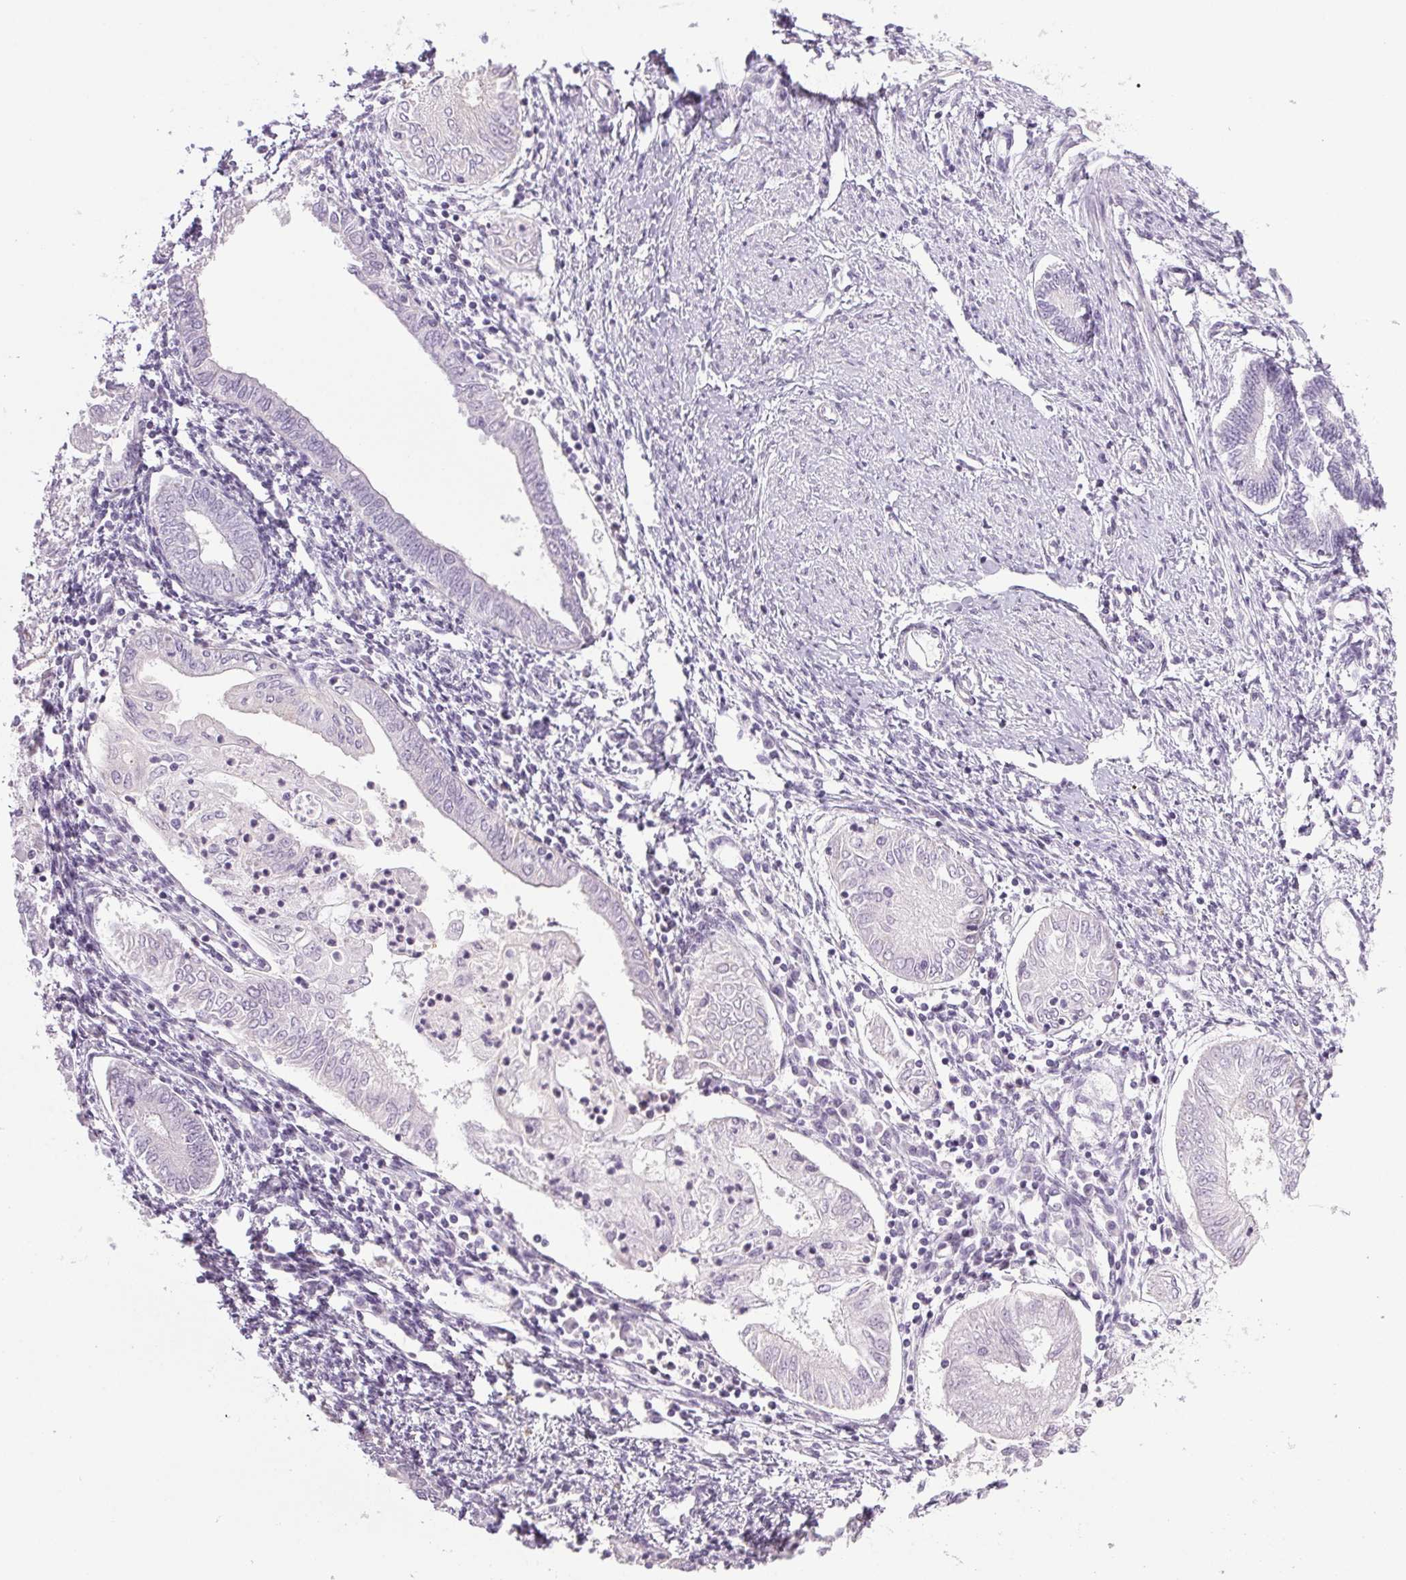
{"staining": {"intensity": "negative", "quantity": "none", "location": "none"}, "tissue": "endometrial cancer", "cell_type": "Tumor cells", "image_type": "cancer", "snomed": [{"axis": "morphology", "description": "Adenocarcinoma, NOS"}, {"axis": "topography", "description": "Endometrium"}], "caption": "Endometrial cancer (adenocarcinoma) was stained to show a protein in brown. There is no significant positivity in tumor cells. The staining is performed using DAB (3,3'-diaminobenzidine) brown chromogen with nuclei counter-stained in using hematoxylin.", "gene": "COL7A1", "patient": {"sex": "female", "age": 68}}